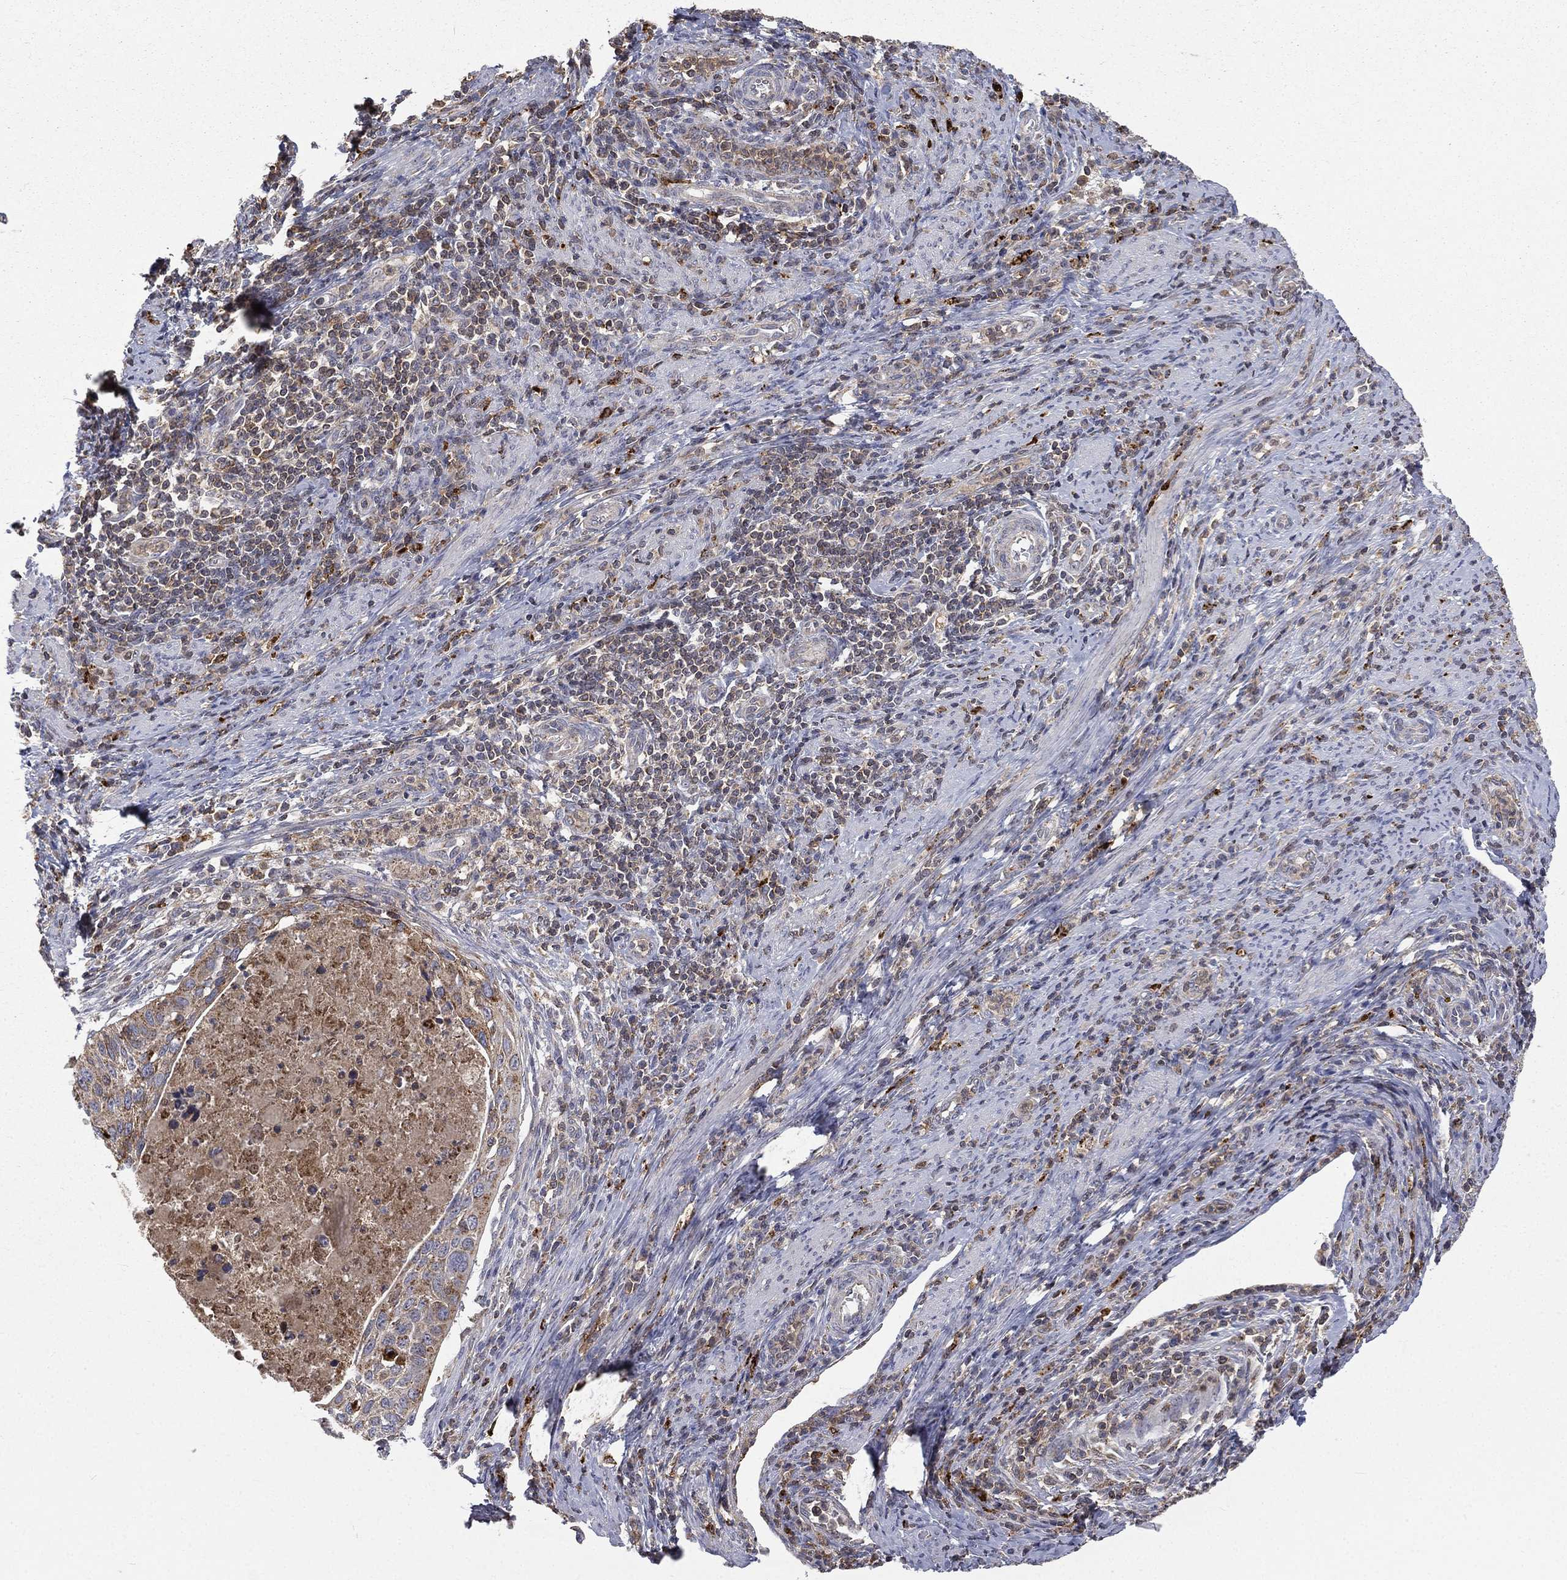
{"staining": {"intensity": "moderate", "quantity": "25%-75%", "location": "cytoplasmic/membranous"}, "tissue": "cervical cancer", "cell_type": "Tumor cells", "image_type": "cancer", "snomed": [{"axis": "morphology", "description": "Squamous cell carcinoma, NOS"}, {"axis": "topography", "description": "Cervix"}], "caption": "Cervical squamous cell carcinoma stained with a brown dye exhibits moderate cytoplasmic/membranous positive positivity in about 25%-75% of tumor cells.", "gene": "RIN3", "patient": {"sex": "female", "age": 26}}